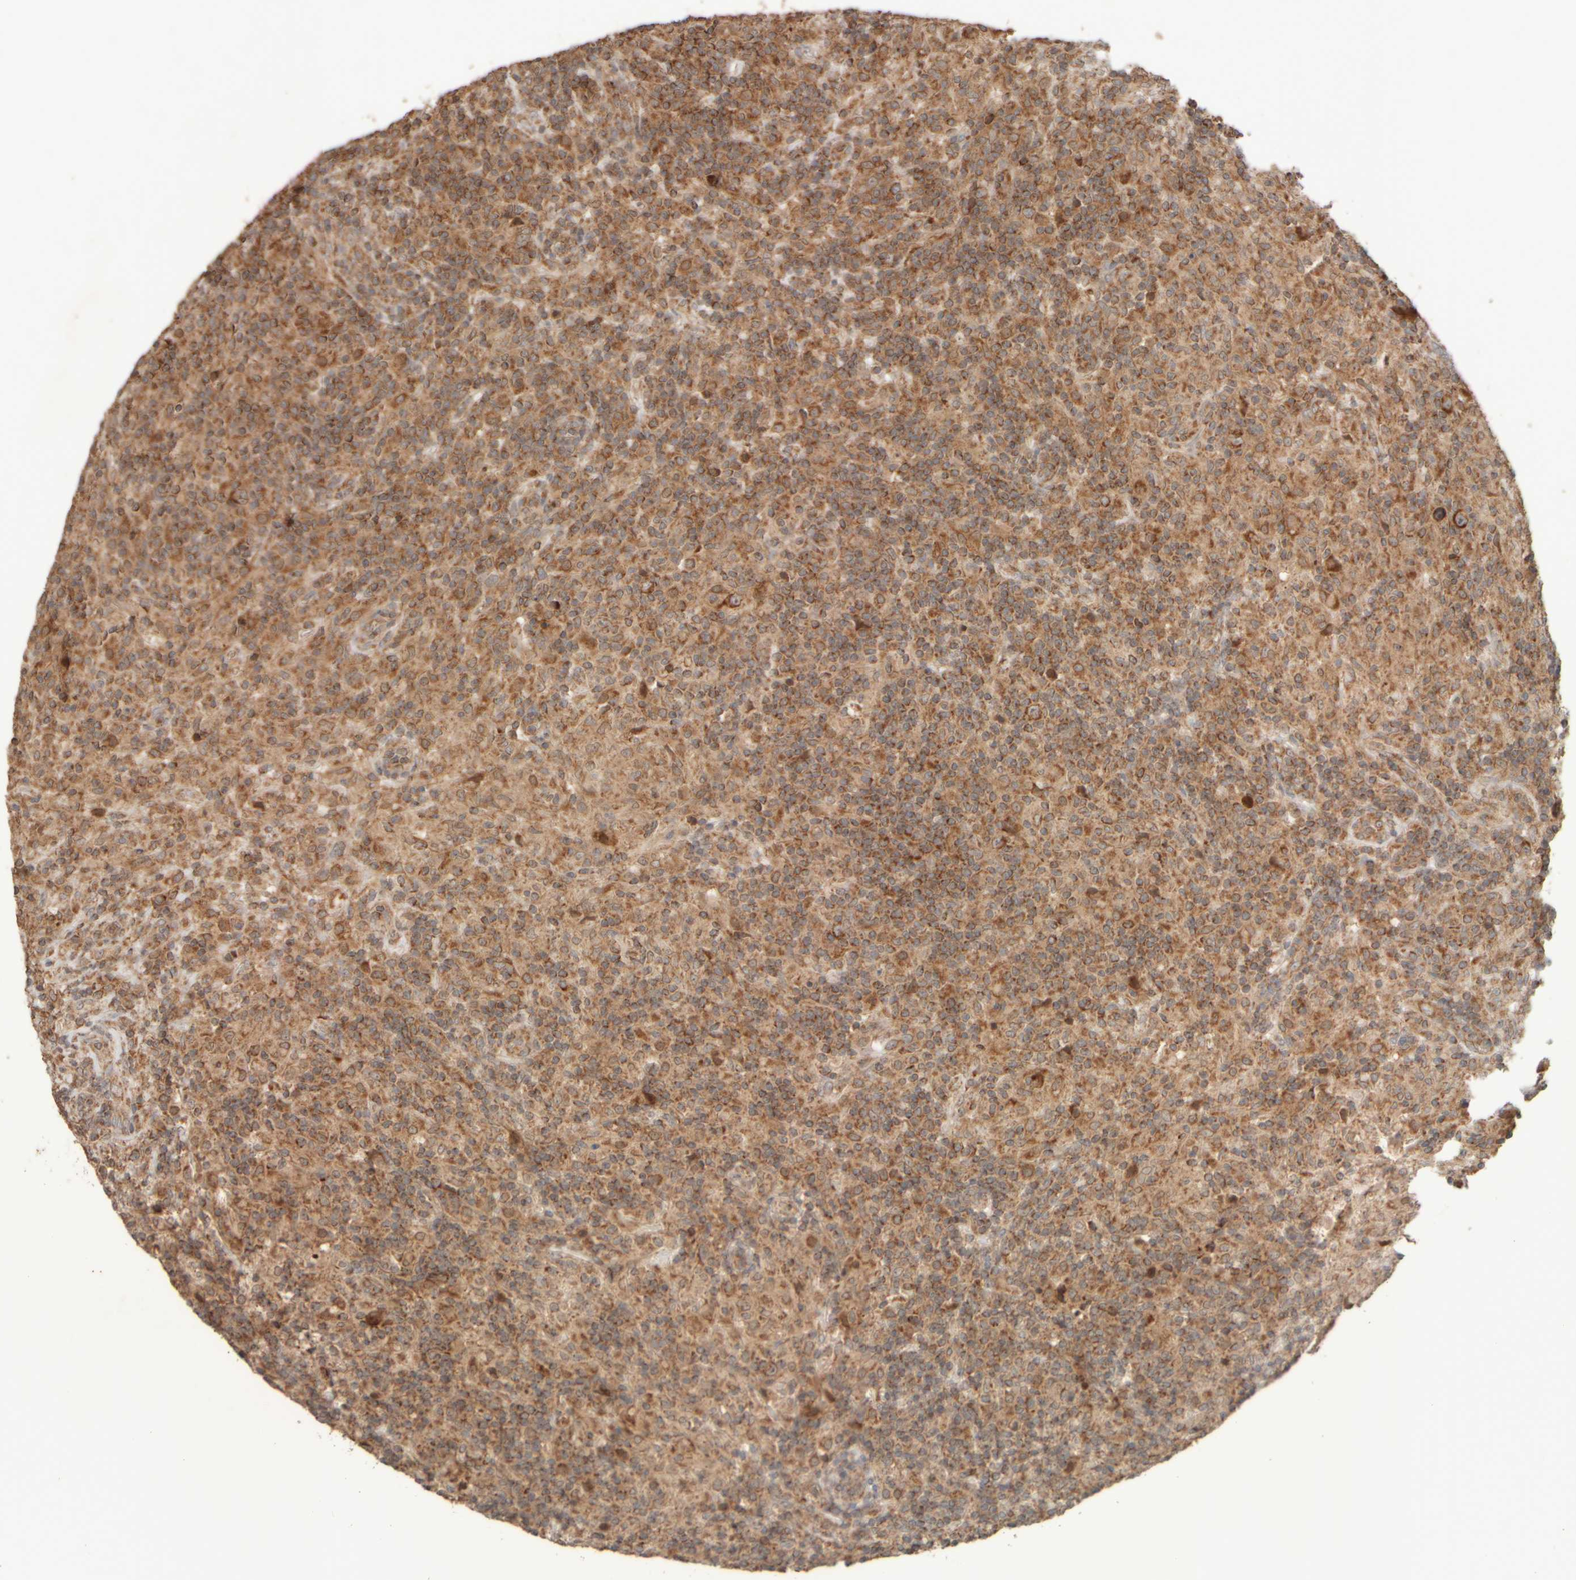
{"staining": {"intensity": "strong", "quantity": ">75%", "location": "cytoplasmic/membranous"}, "tissue": "lymphoma", "cell_type": "Tumor cells", "image_type": "cancer", "snomed": [{"axis": "morphology", "description": "Hodgkin's disease, NOS"}, {"axis": "topography", "description": "Lymph node"}], "caption": "Lymphoma stained with immunohistochemistry exhibits strong cytoplasmic/membranous staining in approximately >75% of tumor cells.", "gene": "EIF2B3", "patient": {"sex": "male", "age": 70}}